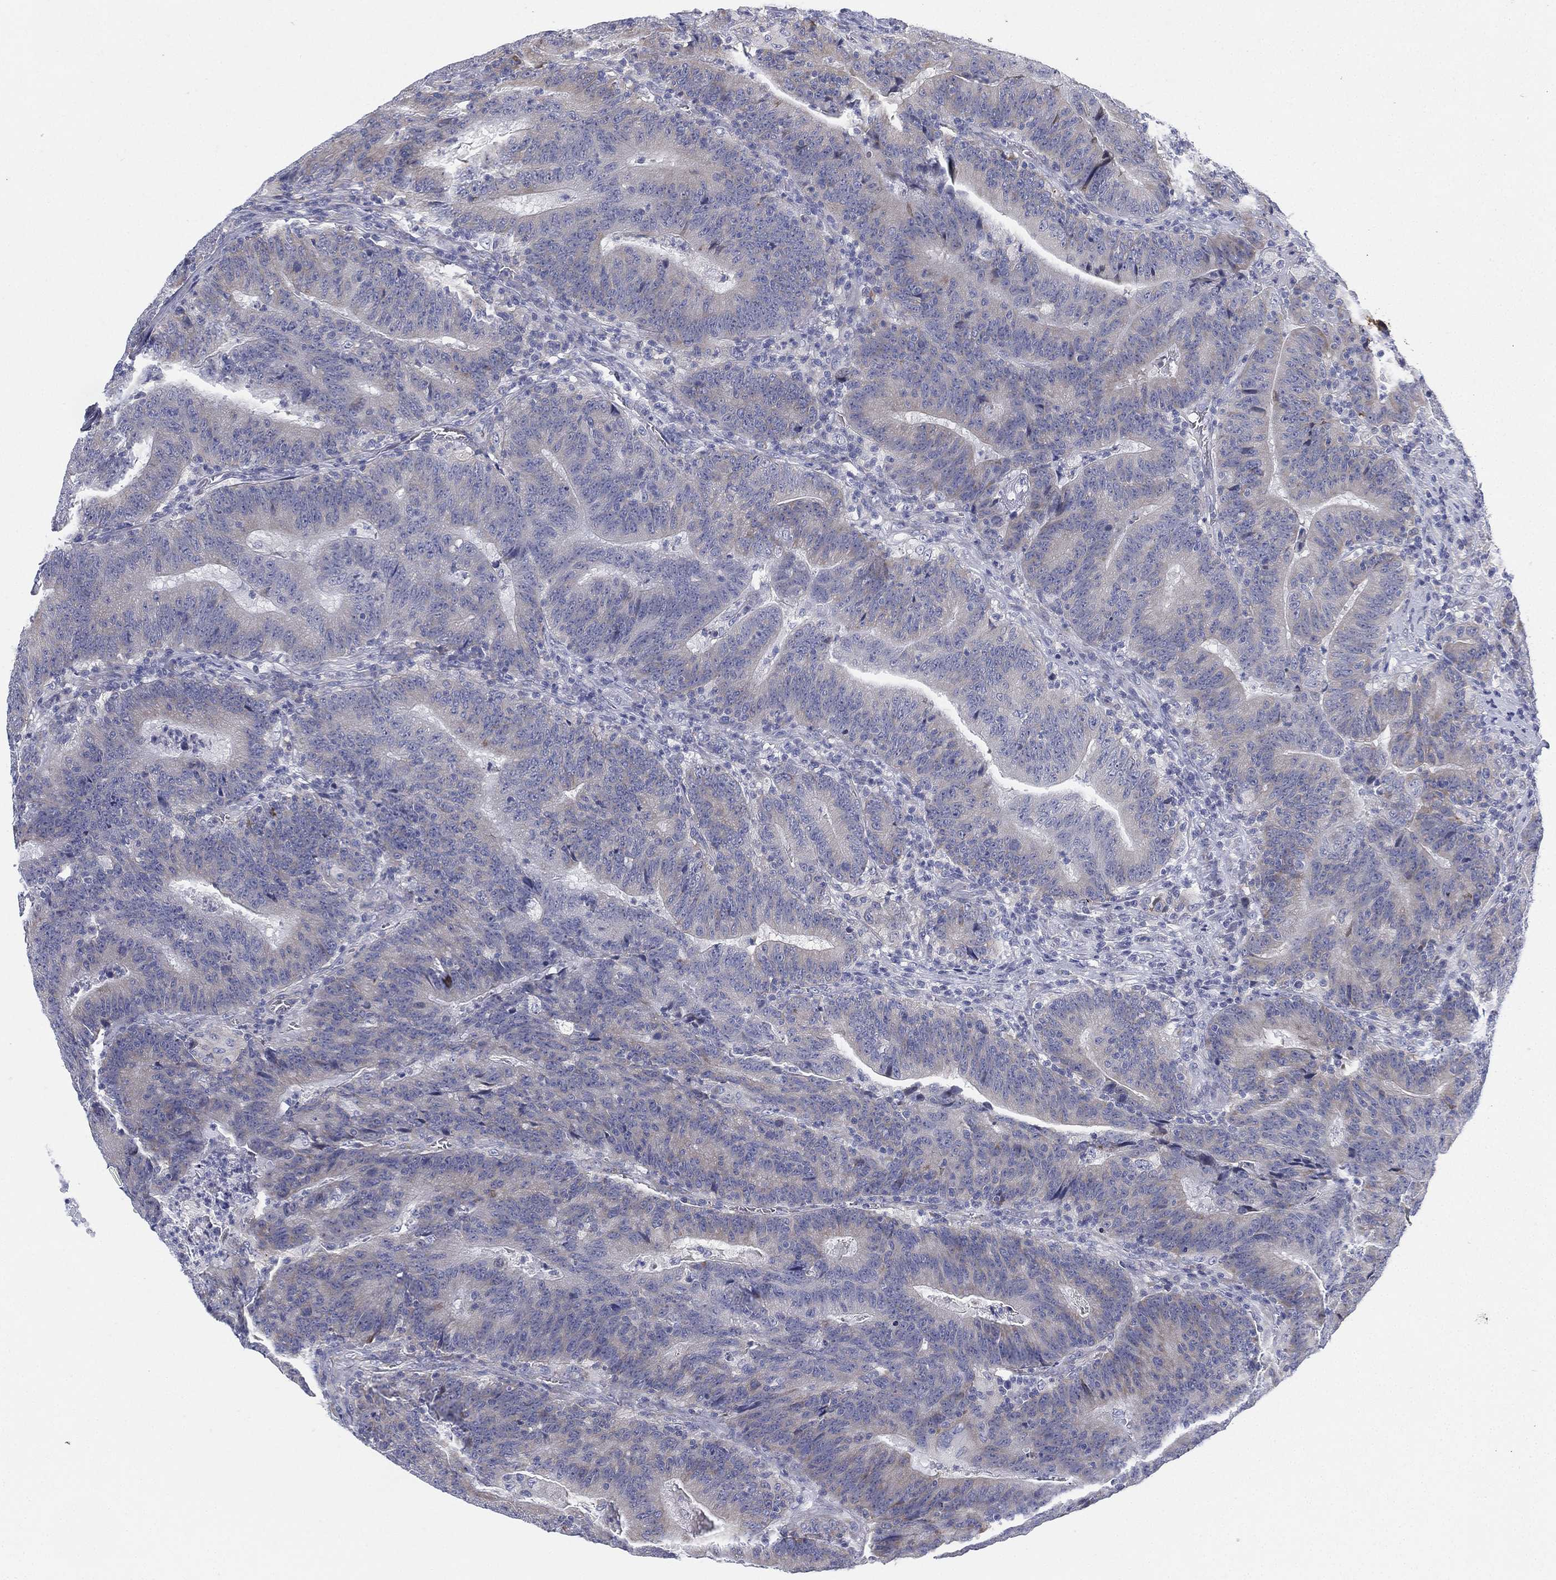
{"staining": {"intensity": "negative", "quantity": "none", "location": "none"}, "tissue": "colorectal cancer", "cell_type": "Tumor cells", "image_type": "cancer", "snomed": [{"axis": "morphology", "description": "Adenocarcinoma, NOS"}, {"axis": "topography", "description": "Colon"}], "caption": "Tumor cells show no significant staining in adenocarcinoma (colorectal).", "gene": "HEATR4", "patient": {"sex": "female", "age": 75}}